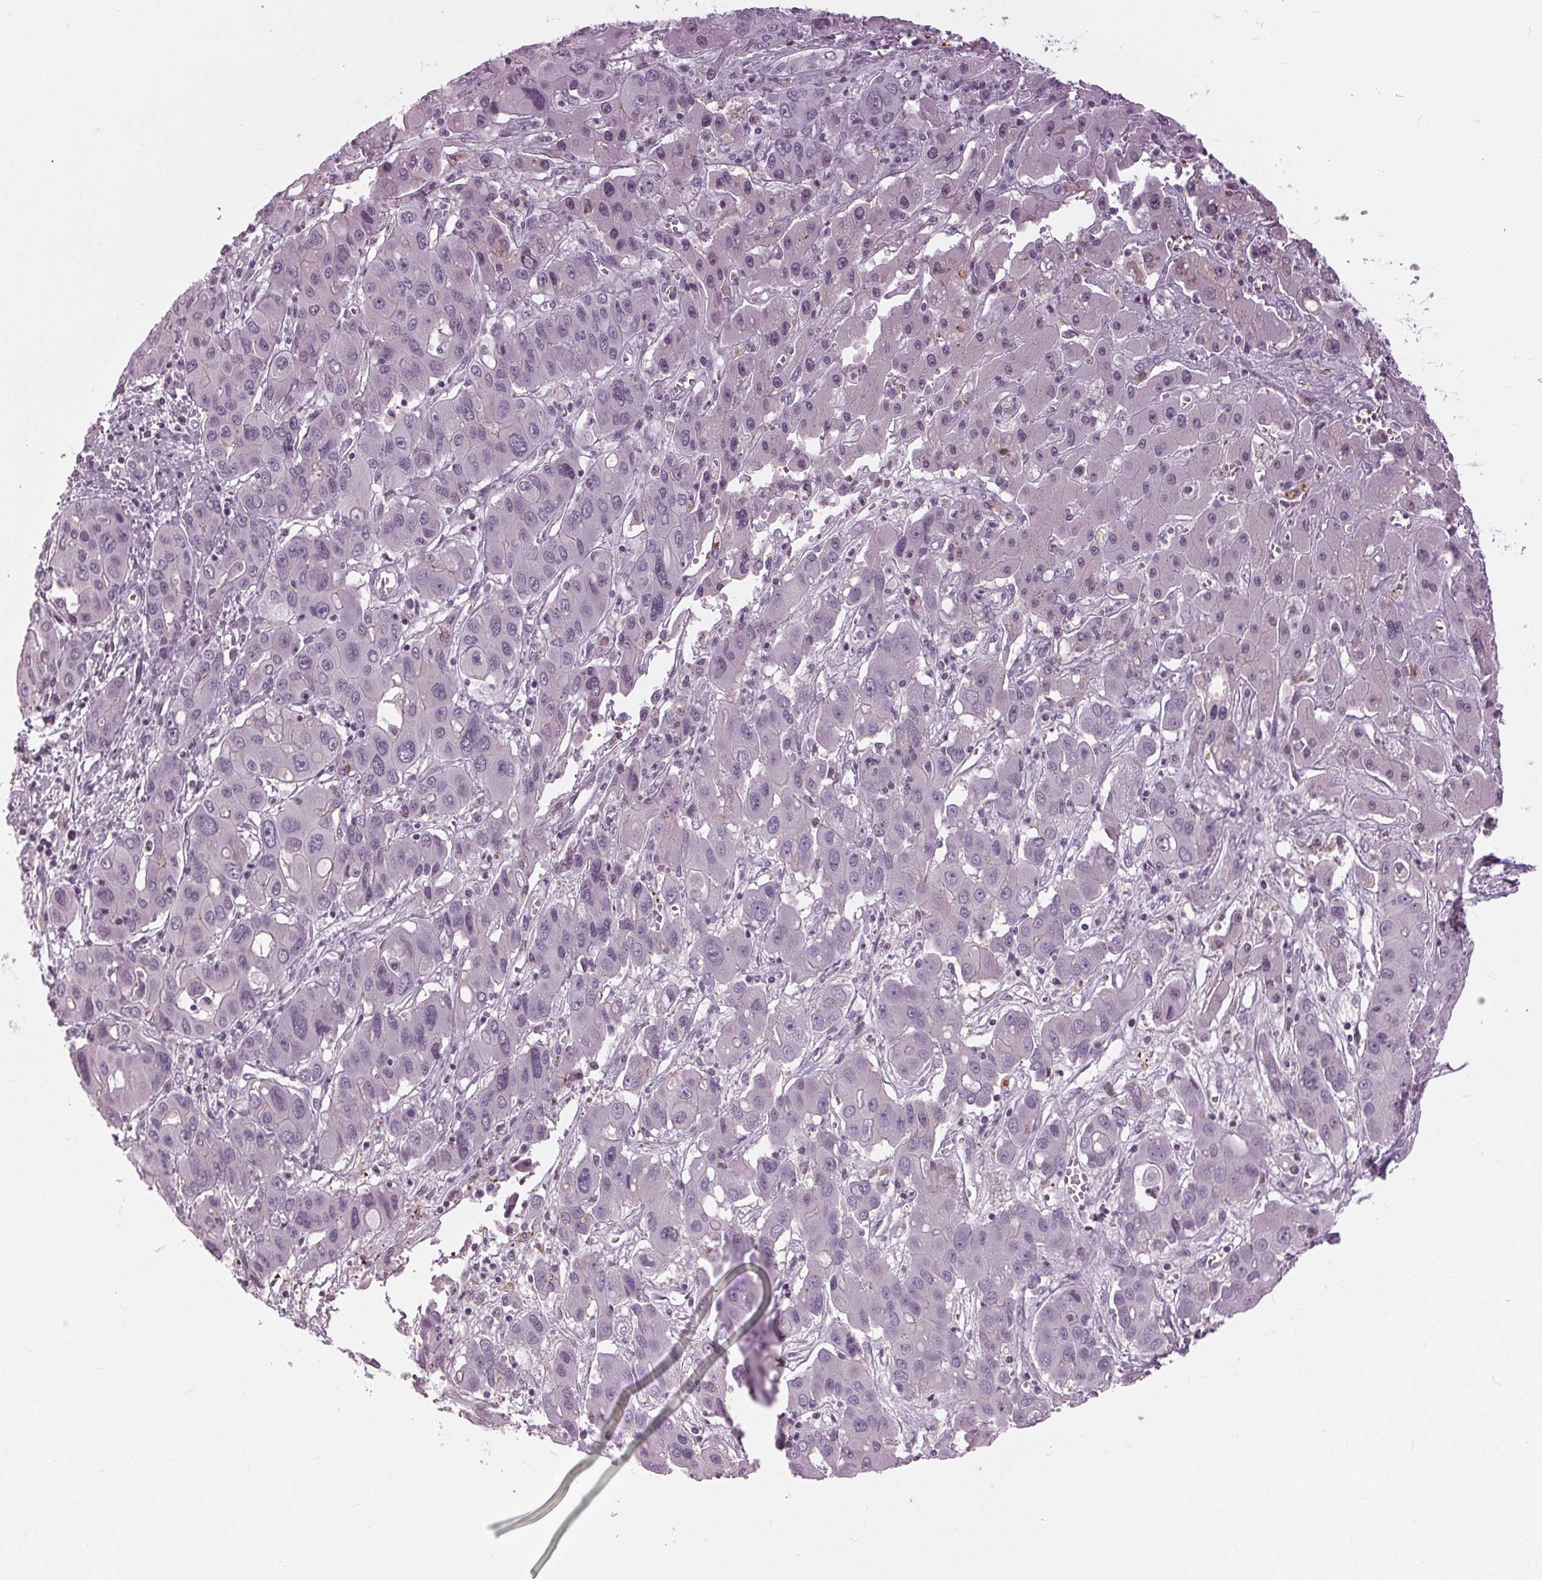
{"staining": {"intensity": "weak", "quantity": "<25%", "location": "cytoplasmic/membranous"}, "tissue": "liver cancer", "cell_type": "Tumor cells", "image_type": "cancer", "snomed": [{"axis": "morphology", "description": "Cholangiocarcinoma"}, {"axis": "topography", "description": "Liver"}], "caption": "Tumor cells are negative for brown protein staining in liver cancer. (DAB immunohistochemistry, high magnification).", "gene": "SLC9A4", "patient": {"sex": "male", "age": 67}}